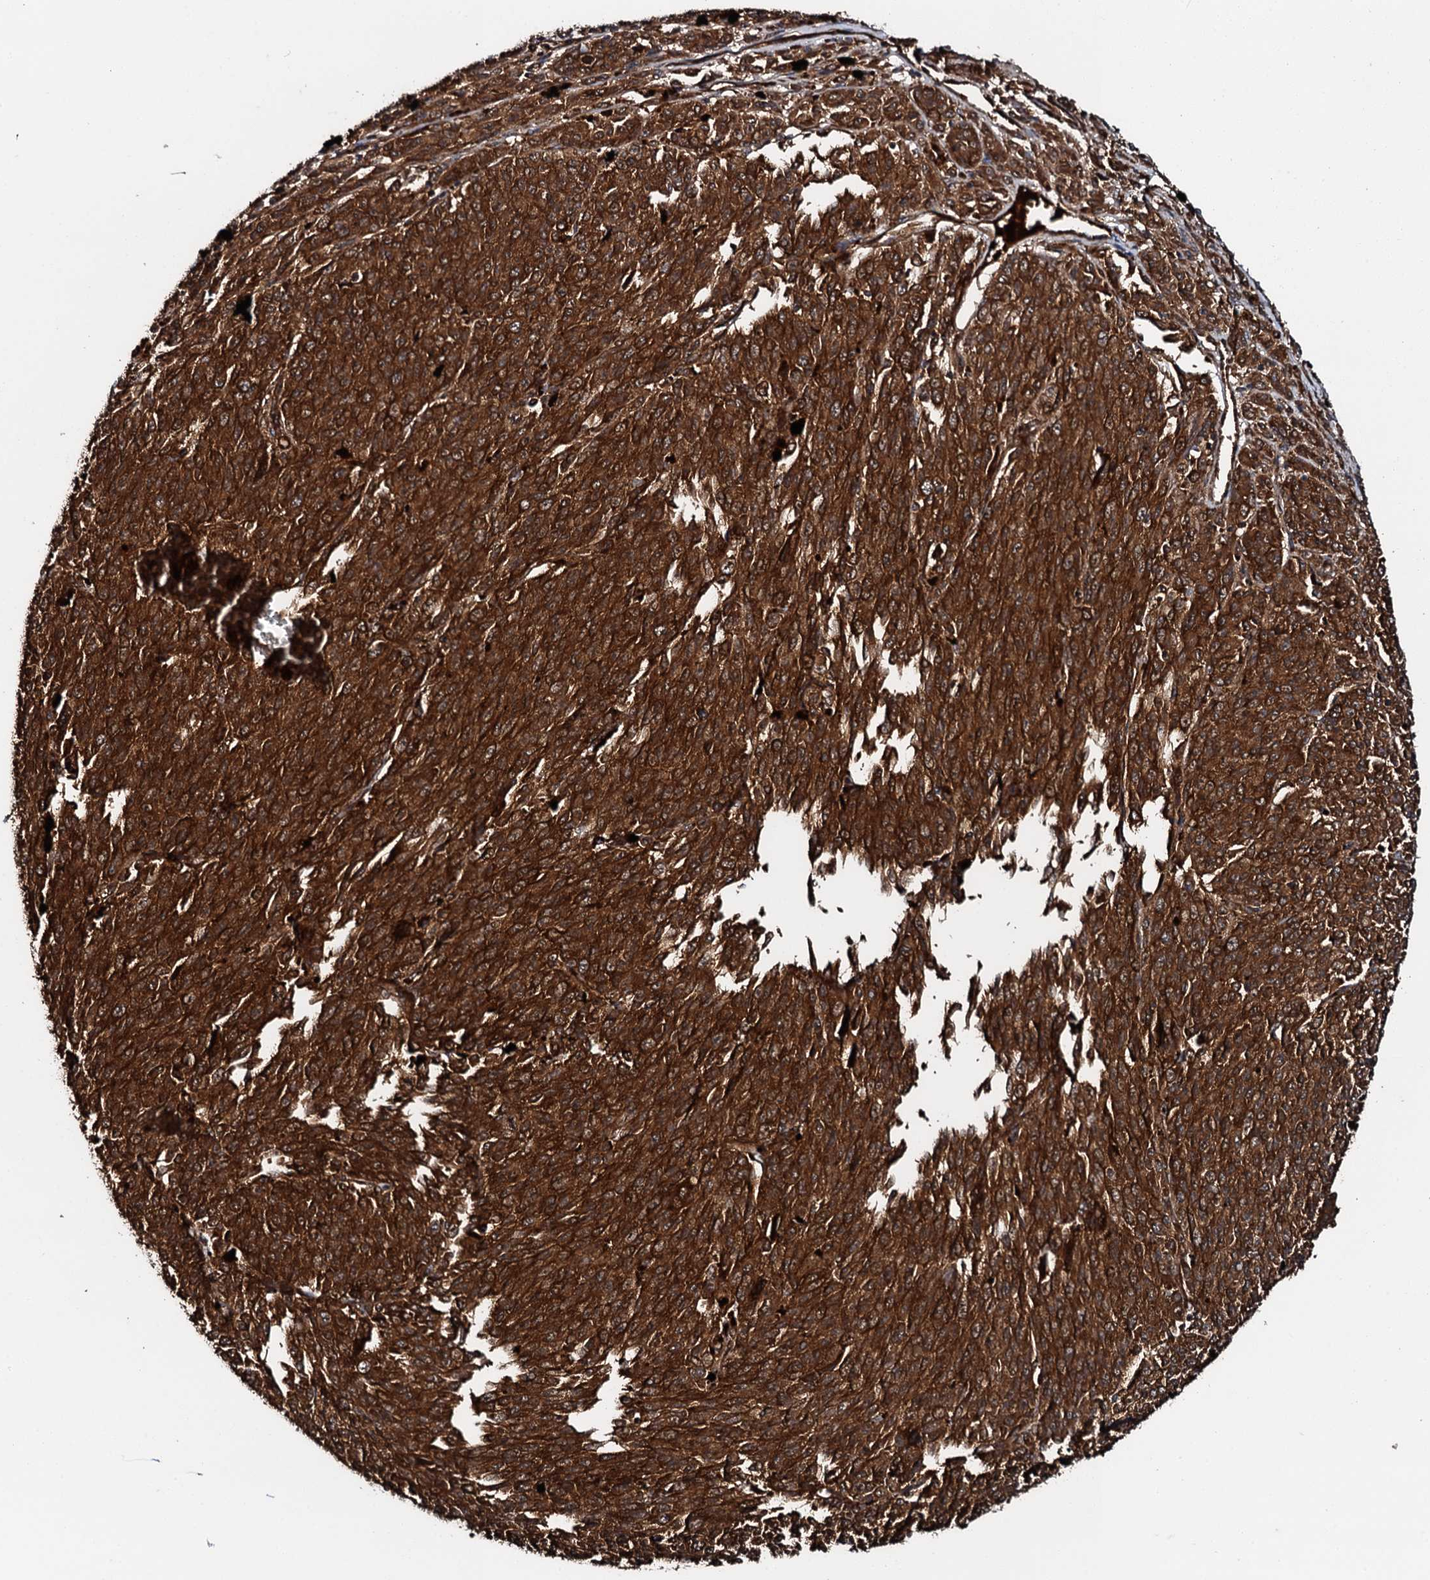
{"staining": {"intensity": "strong", "quantity": ">75%", "location": "cytoplasmic/membranous"}, "tissue": "melanoma", "cell_type": "Tumor cells", "image_type": "cancer", "snomed": [{"axis": "morphology", "description": "Malignant melanoma, NOS"}, {"axis": "topography", "description": "Skin"}], "caption": "Strong cytoplasmic/membranous protein positivity is appreciated in approximately >75% of tumor cells in melanoma.", "gene": "FLYWCH1", "patient": {"sex": "female", "age": 52}}